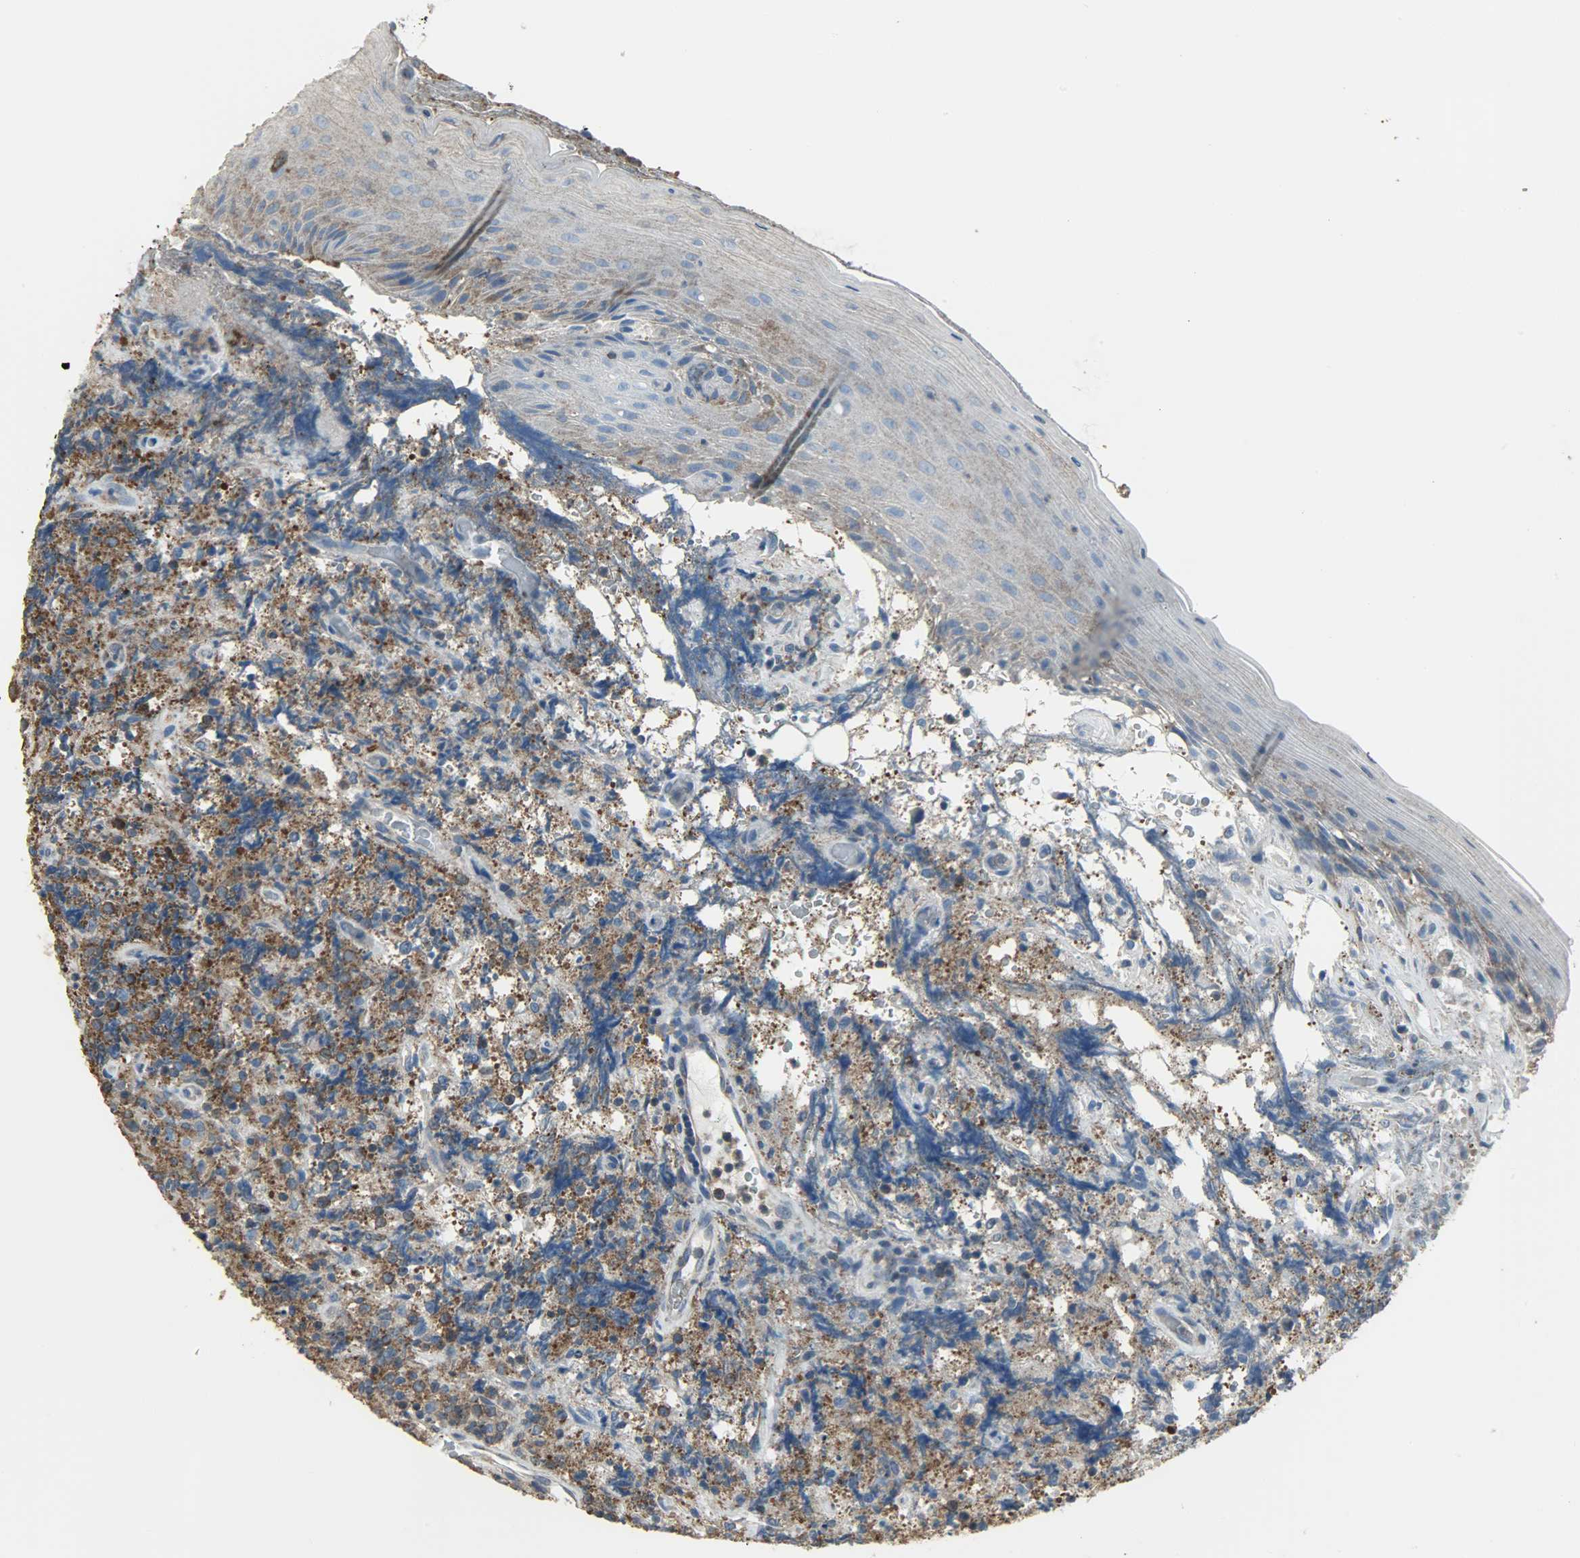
{"staining": {"intensity": "moderate", "quantity": ">75%", "location": "cytoplasmic/membranous"}, "tissue": "lymphoma", "cell_type": "Tumor cells", "image_type": "cancer", "snomed": [{"axis": "morphology", "description": "Malignant lymphoma, non-Hodgkin's type, High grade"}, {"axis": "topography", "description": "Tonsil"}], "caption": "Lymphoma stained with a protein marker reveals moderate staining in tumor cells.", "gene": "DNAJA4", "patient": {"sex": "female", "age": 36}}